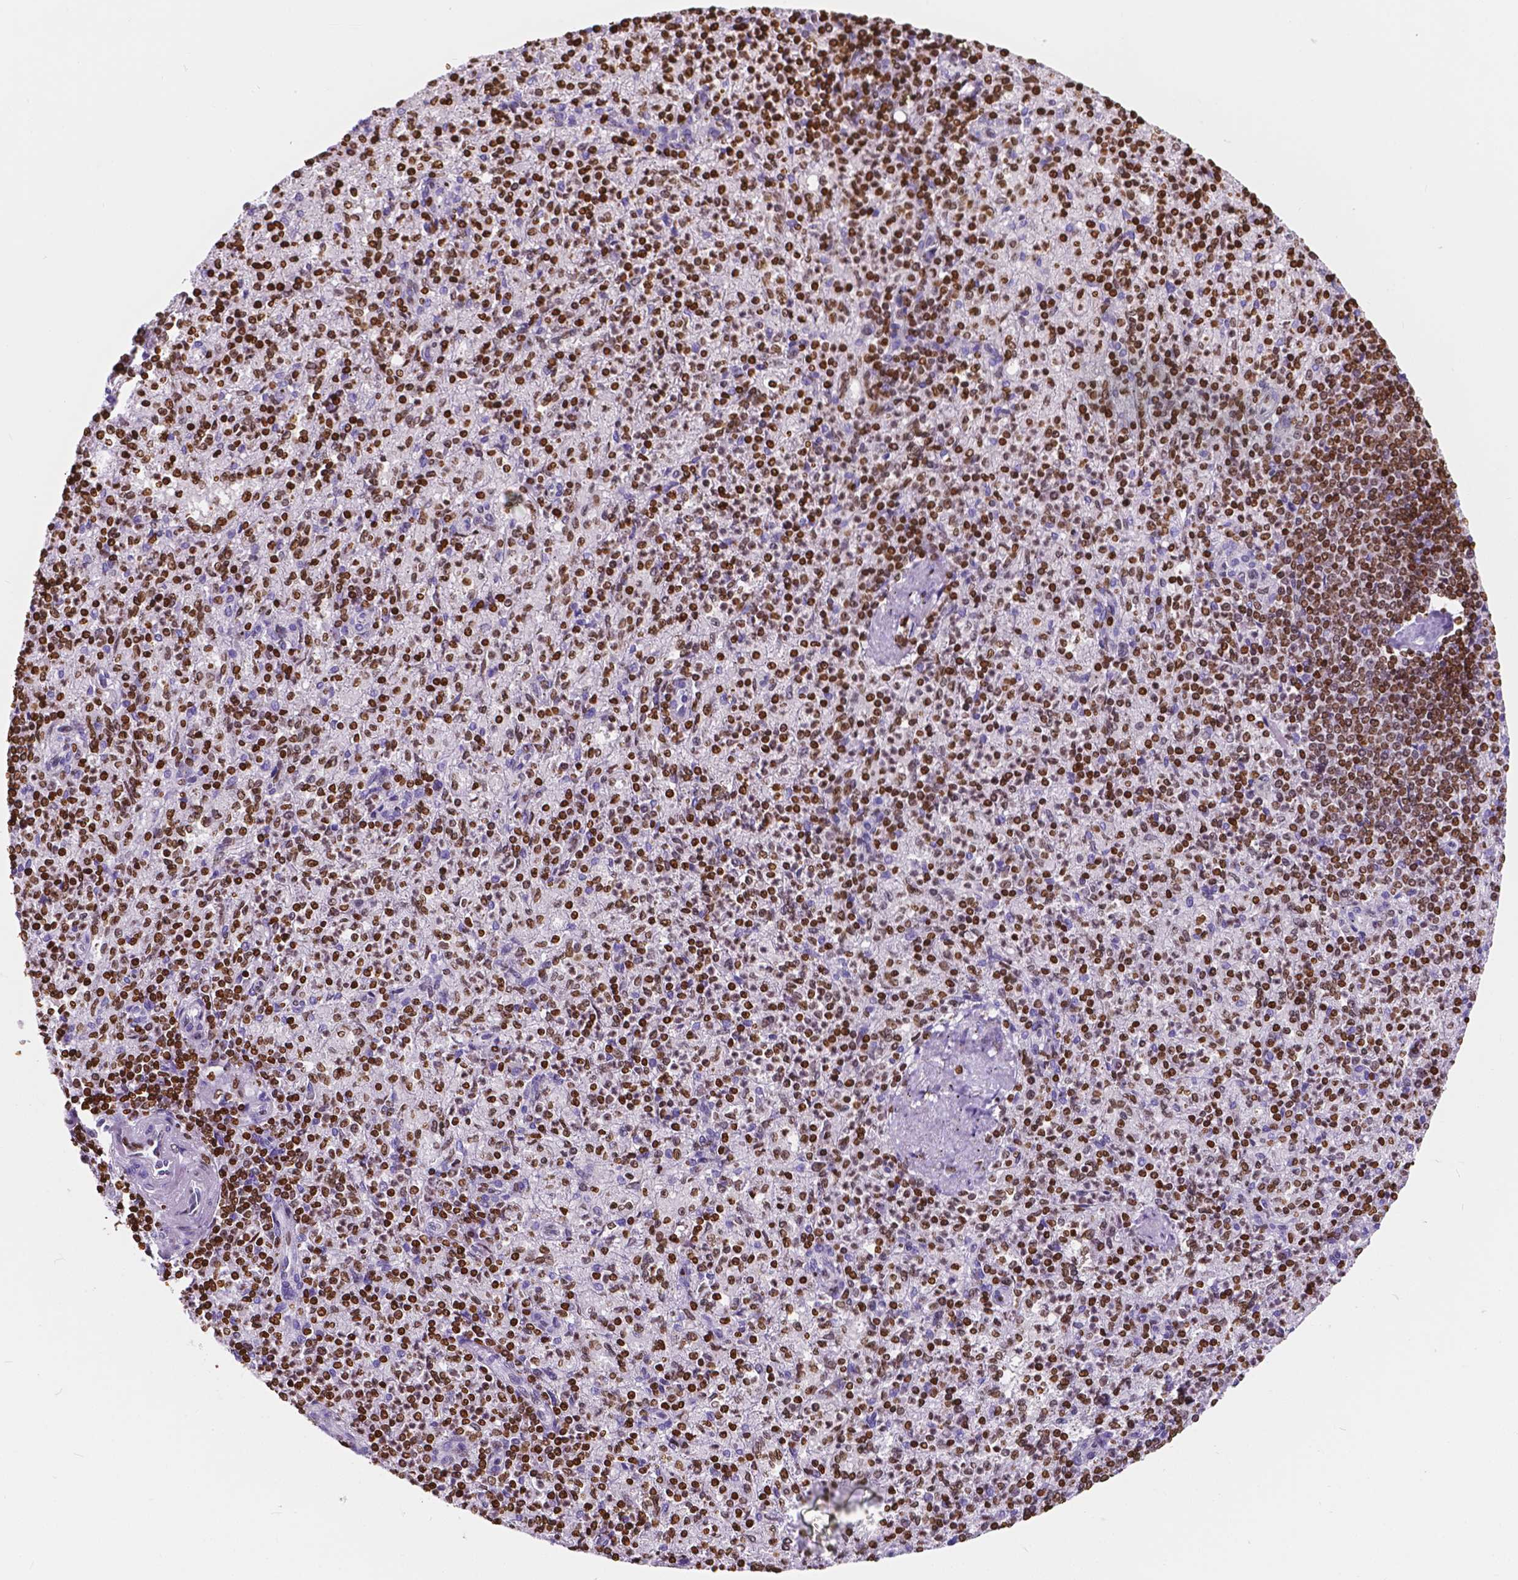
{"staining": {"intensity": "strong", "quantity": "25%-75%", "location": "nuclear"}, "tissue": "spleen", "cell_type": "Cells in red pulp", "image_type": "normal", "snomed": [{"axis": "morphology", "description": "Normal tissue, NOS"}, {"axis": "topography", "description": "Spleen"}], "caption": "A photomicrograph showing strong nuclear positivity in about 25%-75% of cells in red pulp in normal spleen, as visualized by brown immunohistochemical staining.", "gene": "CBY3", "patient": {"sex": "female", "age": 74}}